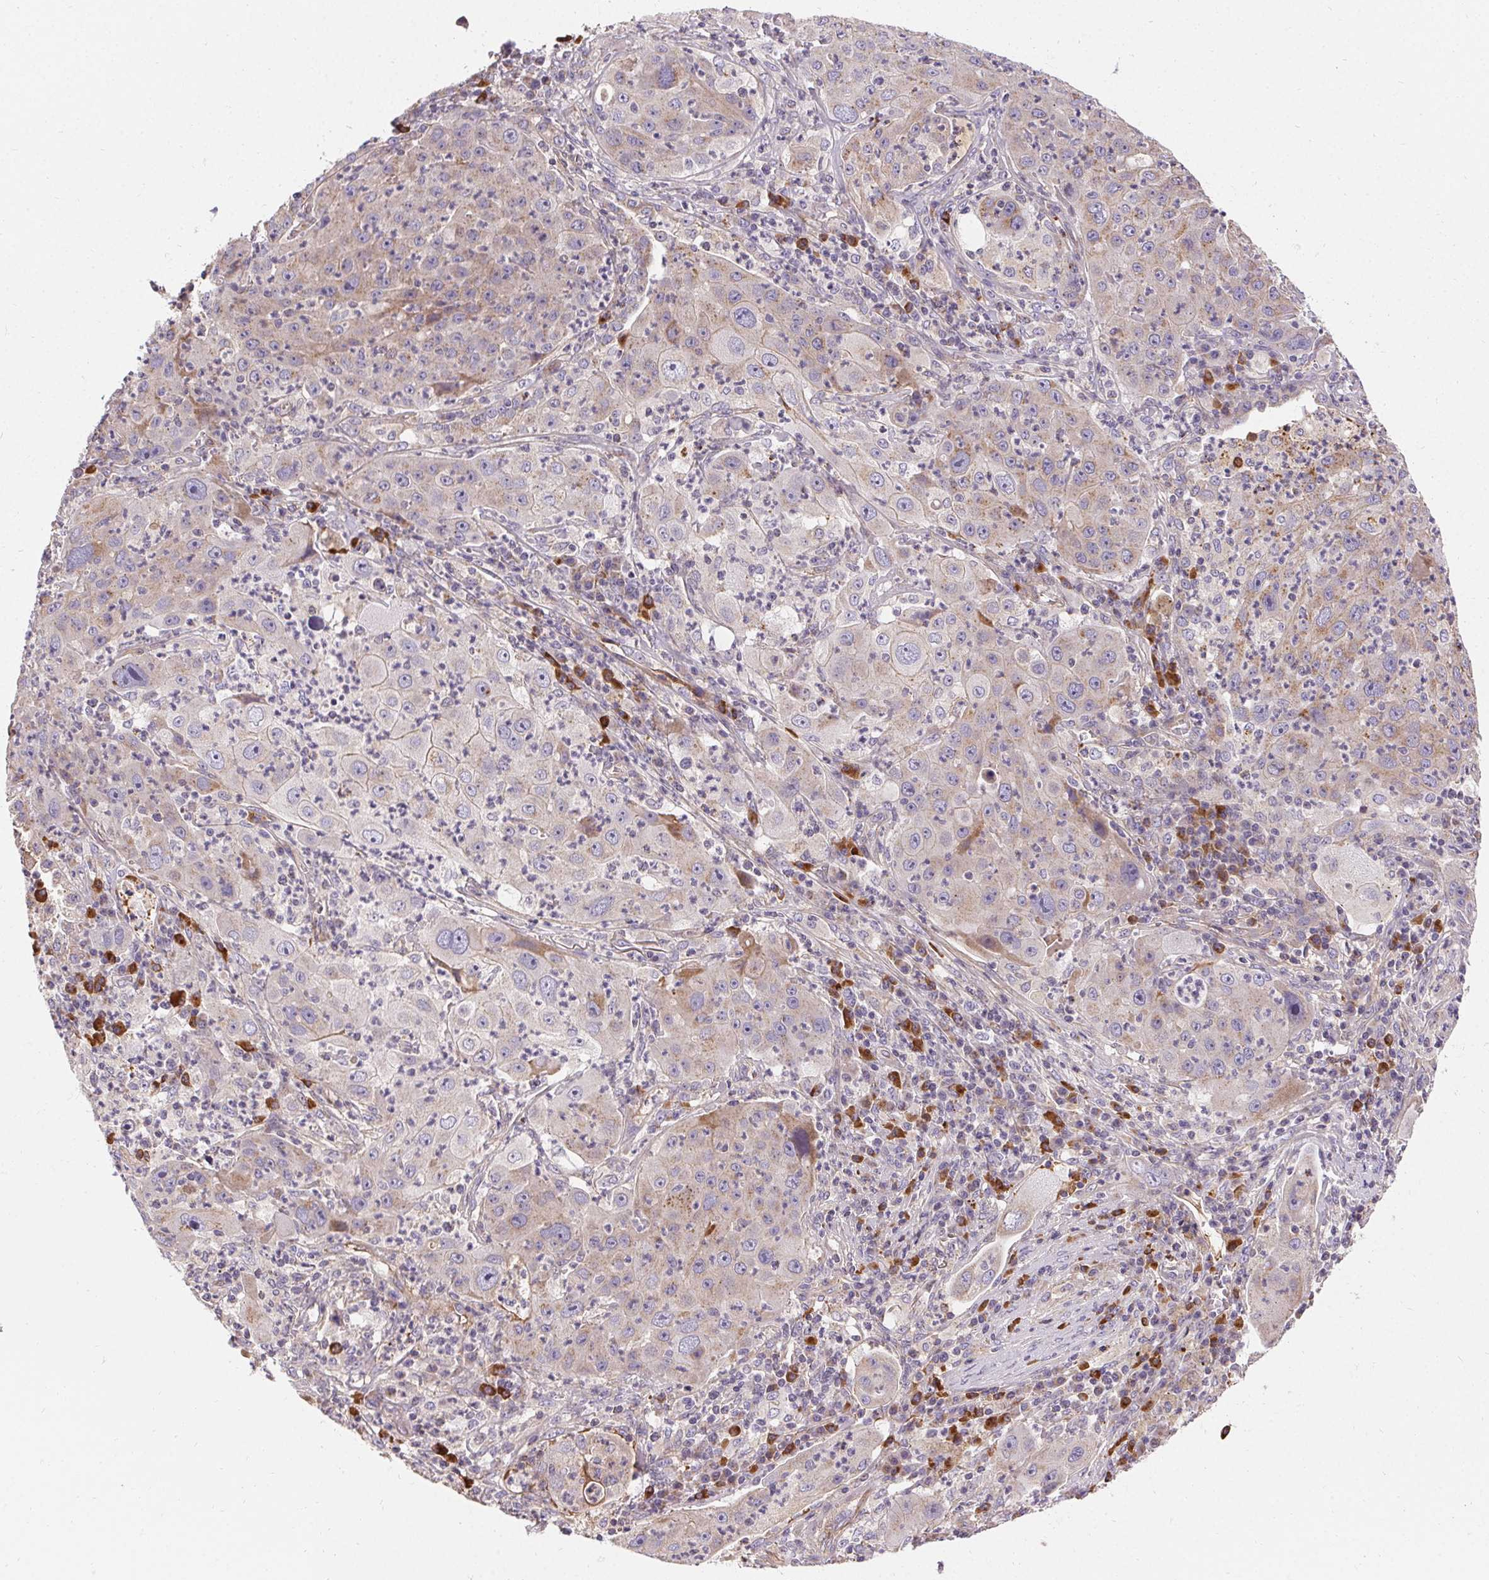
{"staining": {"intensity": "negative", "quantity": "none", "location": "none"}, "tissue": "lung cancer", "cell_type": "Tumor cells", "image_type": "cancer", "snomed": [{"axis": "morphology", "description": "Squamous cell carcinoma, NOS"}, {"axis": "topography", "description": "Lung"}], "caption": "High magnification brightfield microscopy of lung cancer stained with DAB (brown) and counterstained with hematoxylin (blue): tumor cells show no significant staining.", "gene": "APLP1", "patient": {"sex": "female", "age": 59}}